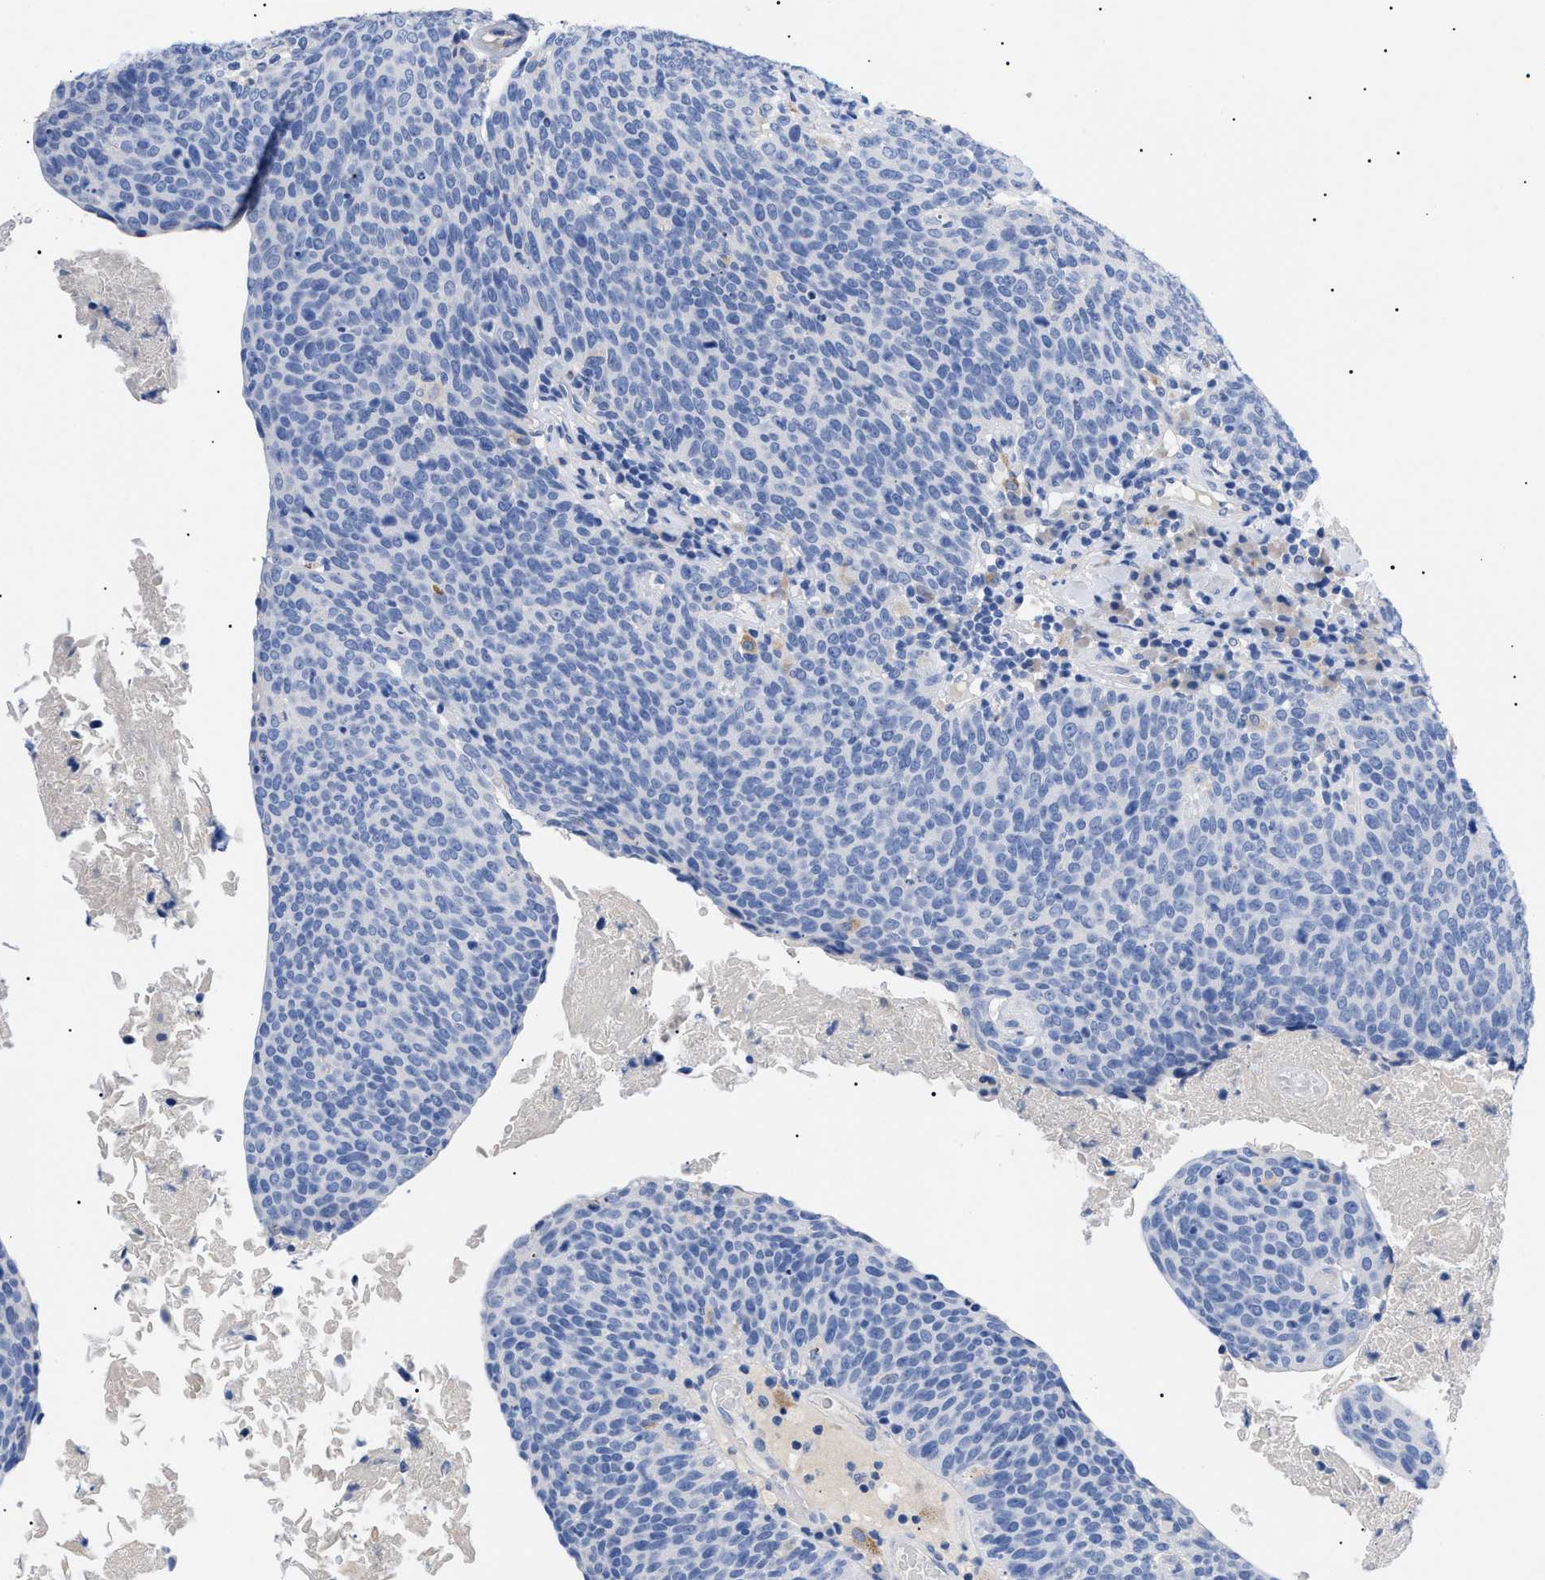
{"staining": {"intensity": "negative", "quantity": "none", "location": "none"}, "tissue": "head and neck cancer", "cell_type": "Tumor cells", "image_type": "cancer", "snomed": [{"axis": "morphology", "description": "Squamous cell carcinoma, NOS"}, {"axis": "morphology", "description": "Squamous cell carcinoma, metastatic, NOS"}, {"axis": "topography", "description": "Lymph node"}, {"axis": "topography", "description": "Head-Neck"}], "caption": "The image reveals no significant staining in tumor cells of head and neck cancer.", "gene": "ACKR1", "patient": {"sex": "male", "age": 62}}